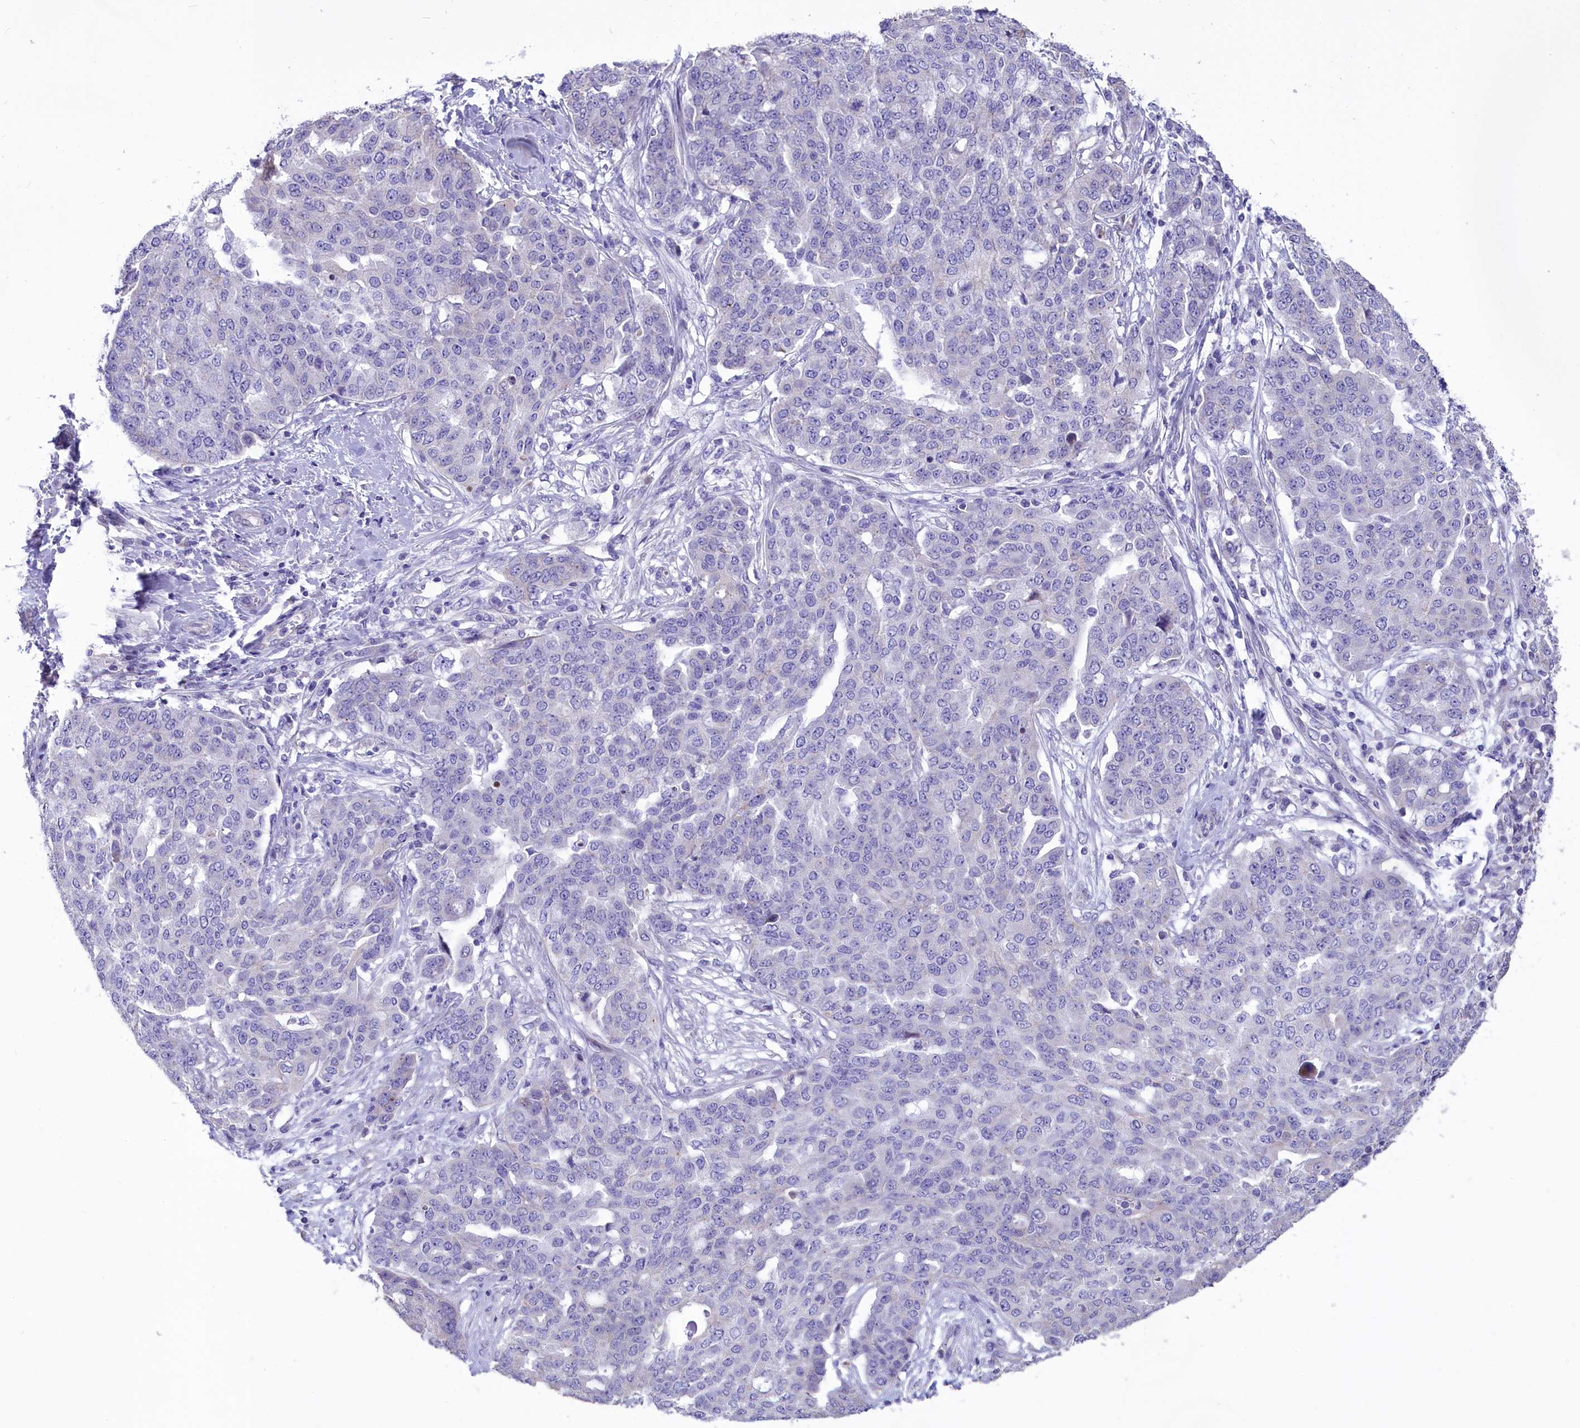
{"staining": {"intensity": "negative", "quantity": "none", "location": "none"}, "tissue": "ovarian cancer", "cell_type": "Tumor cells", "image_type": "cancer", "snomed": [{"axis": "morphology", "description": "Cystadenocarcinoma, serous, NOS"}, {"axis": "topography", "description": "Soft tissue"}, {"axis": "topography", "description": "Ovary"}], "caption": "A high-resolution photomicrograph shows immunohistochemistry (IHC) staining of ovarian cancer (serous cystadenocarcinoma), which shows no significant positivity in tumor cells.", "gene": "CYP2U1", "patient": {"sex": "female", "age": 57}}